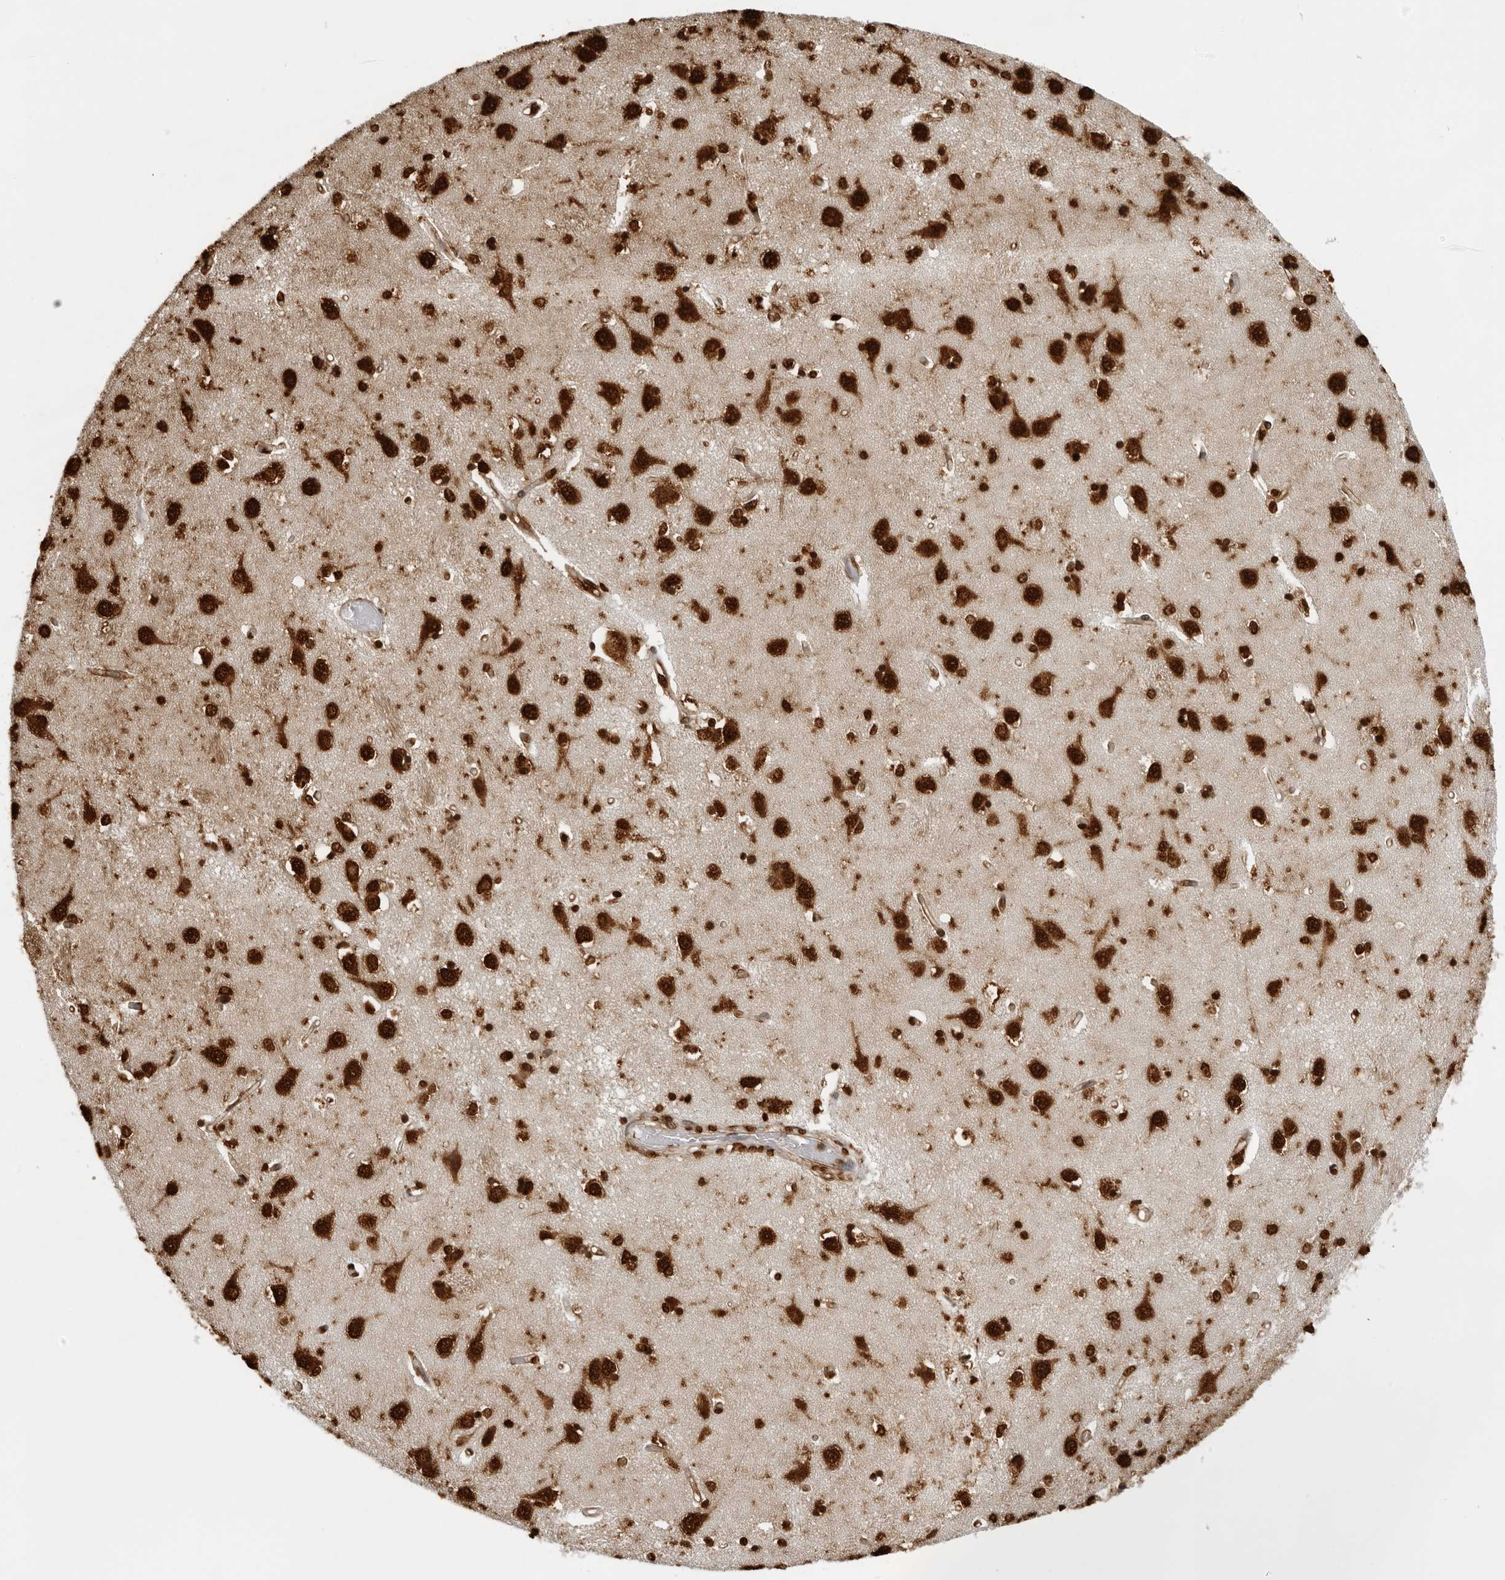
{"staining": {"intensity": "strong", "quantity": ">75%", "location": "nuclear"}, "tissue": "caudate", "cell_type": "Glial cells", "image_type": "normal", "snomed": [{"axis": "morphology", "description": "Normal tissue, NOS"}, {"axis": "topography", "description": "Lateral ventricle wall"}], "caption": "Caudate stained for a protein (brown) shows strong nuclear positive staining in approximately >75% of glial cells.", "gene": "ZFP91", "patient": {"sex": "male", "age": 45}}